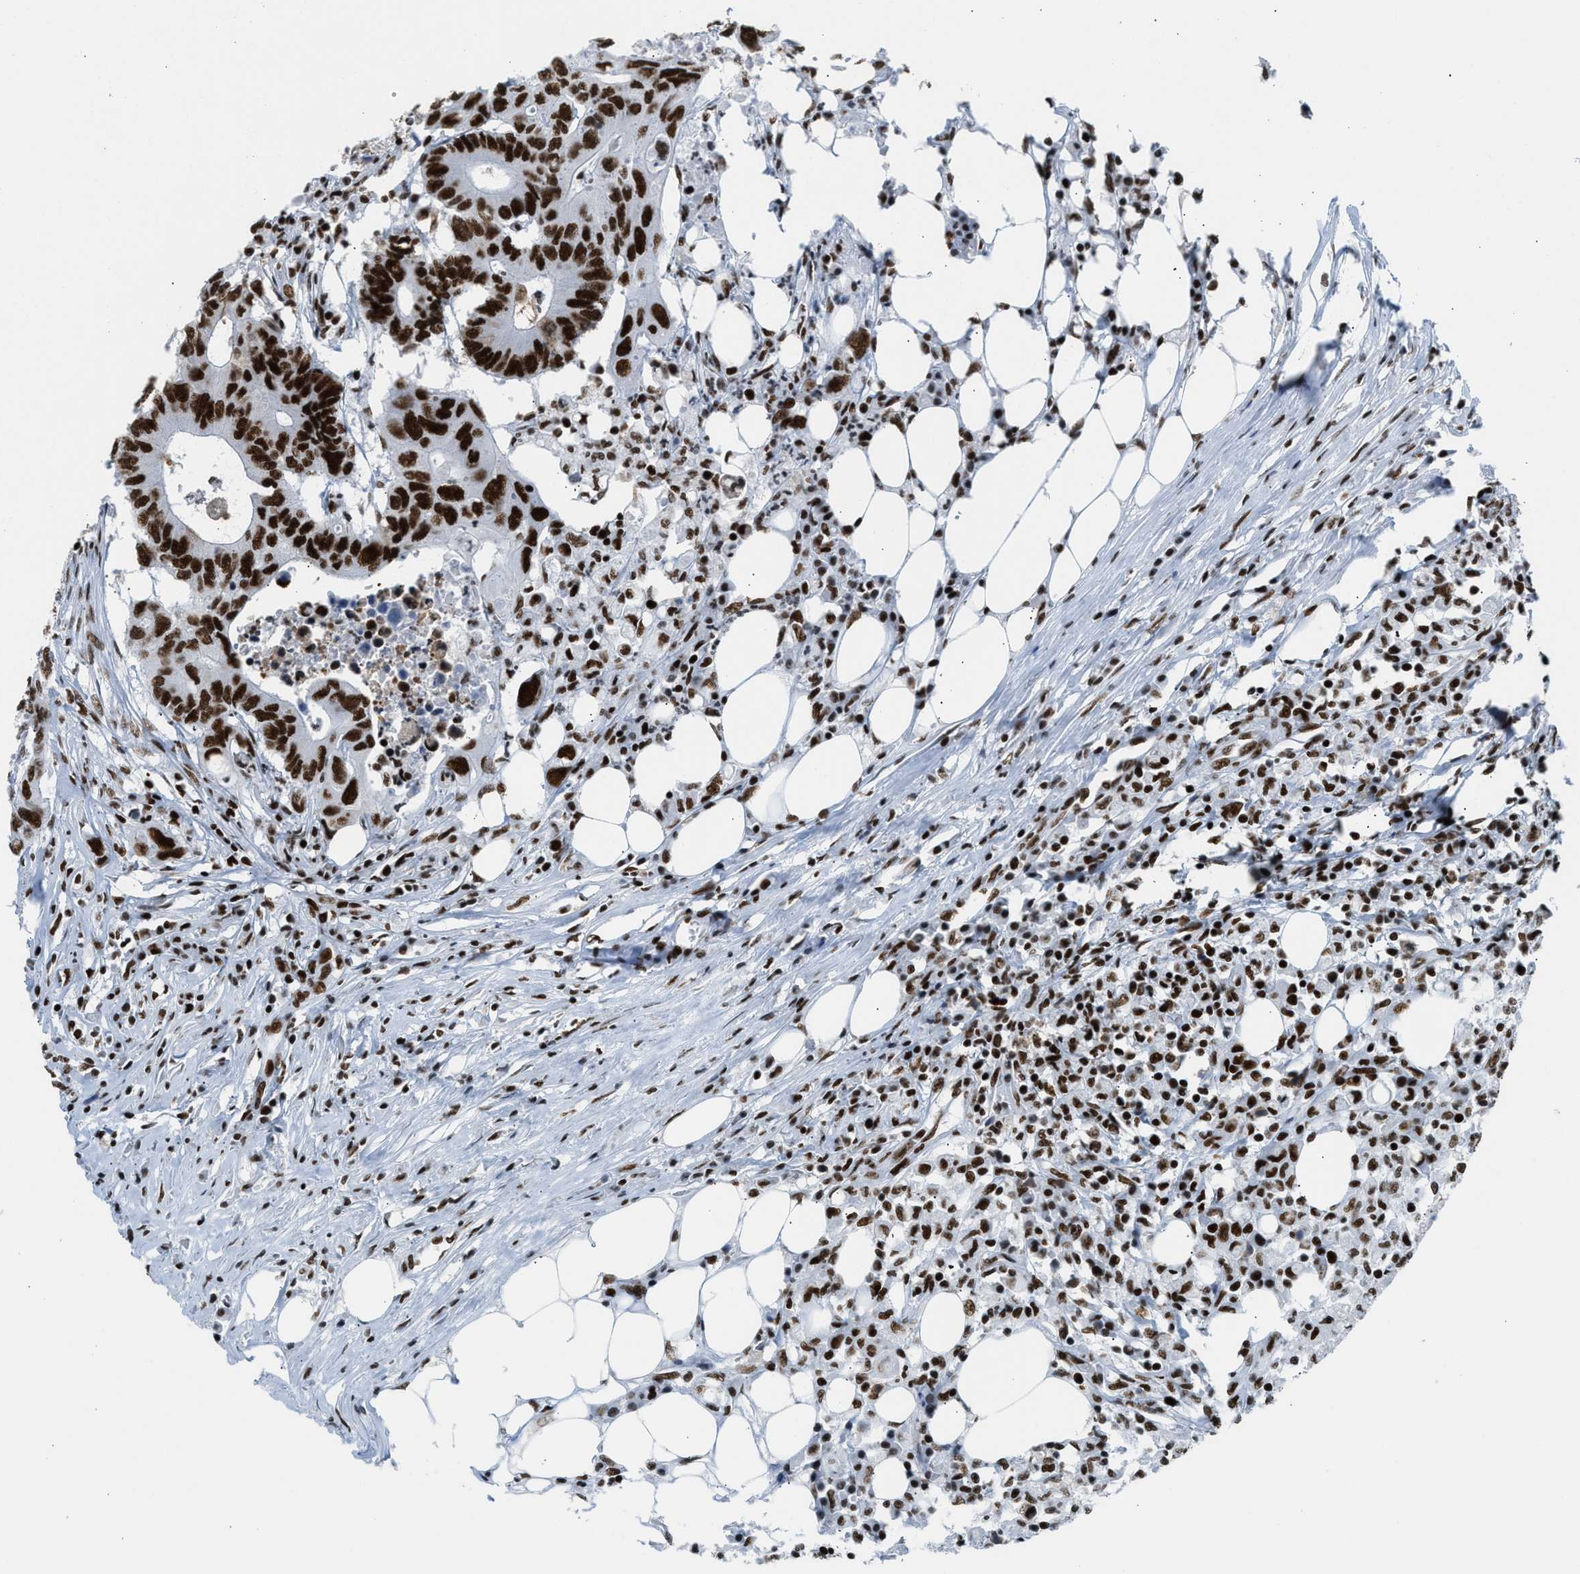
{"staining": {"intensity": "strong", "quantity": ">75%", "location": "nuclear"}, "tissue": "colorectal cancer", "cell_type": "Tumor cells", "image_type": "cancer", "snomed": [{"axis": "morphology", "description": "Adenocarcinoma, NOS"}, {"axis": "topography", "description": "Colon"}], "caption": "A high amount of strong nuclear staining is seen in about >75% of tumor cells in colorectal cancer (adenocarcinoma) tissue.", "gene": "PIF1", "patient": {"sex": "male", "age": 71}}